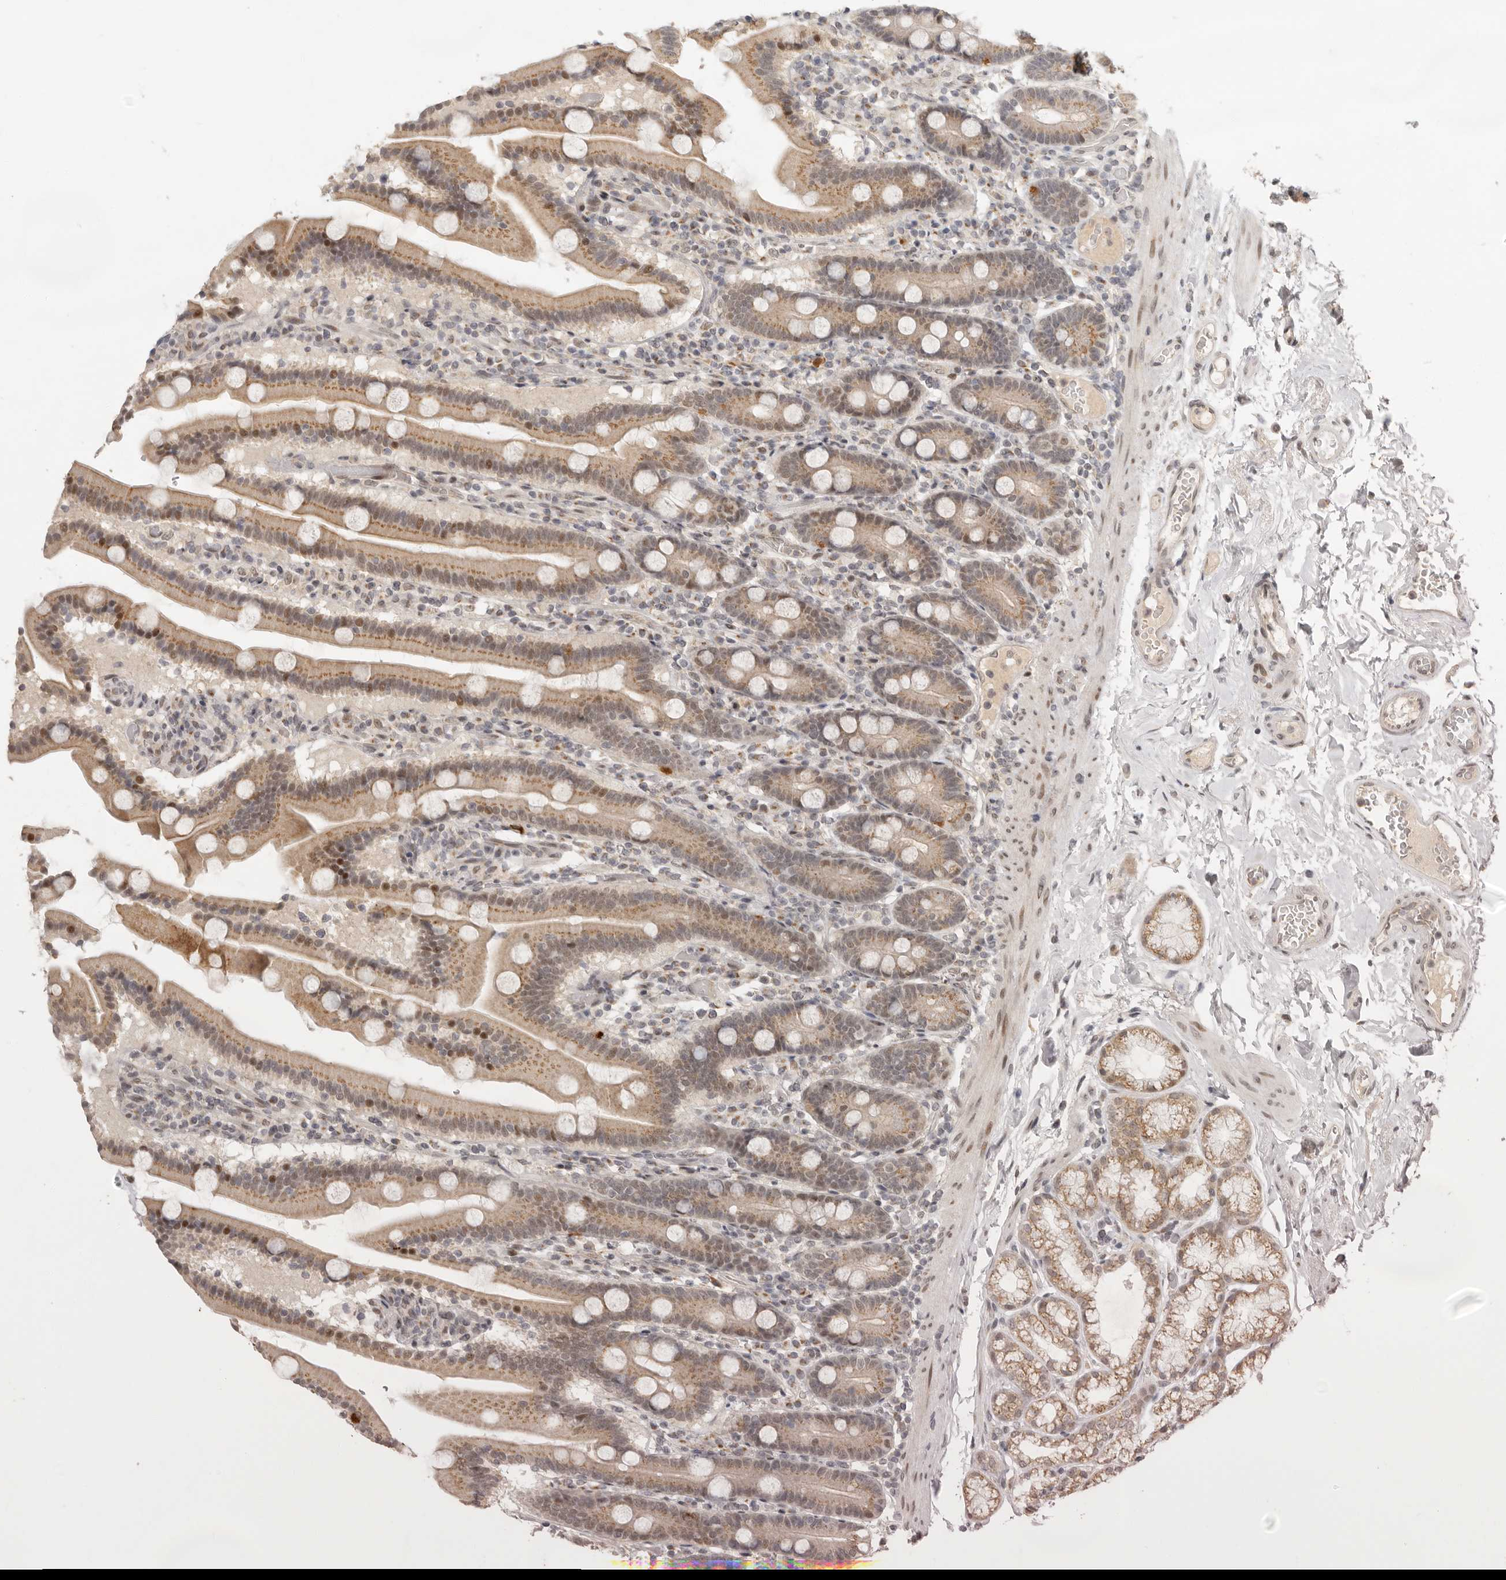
{"staining": {"intensity": "moderate", "quantity": ">75%", "location": "cytoplasmic/membranous,nuclear"}, "tissue": "duodenum", "cell_type": "Glandular cells", "image_type": "normal", "snomed": [{"axis": "morphology", "description": "Normal tissue, NOS"}, {"axis": "topography", "description": "Duodenum"}], "caption": "This histopathology image displays benign duodenum stained with immunohistochemistry to label a protein in brown. The cytoplasmic/membranous,nuclear of glandular cells show moderate positivity for the protein. Nuclei are counter-stained blue.", "gene": "LRRC75A", "patient": {"sex": "male", "age": 55}}